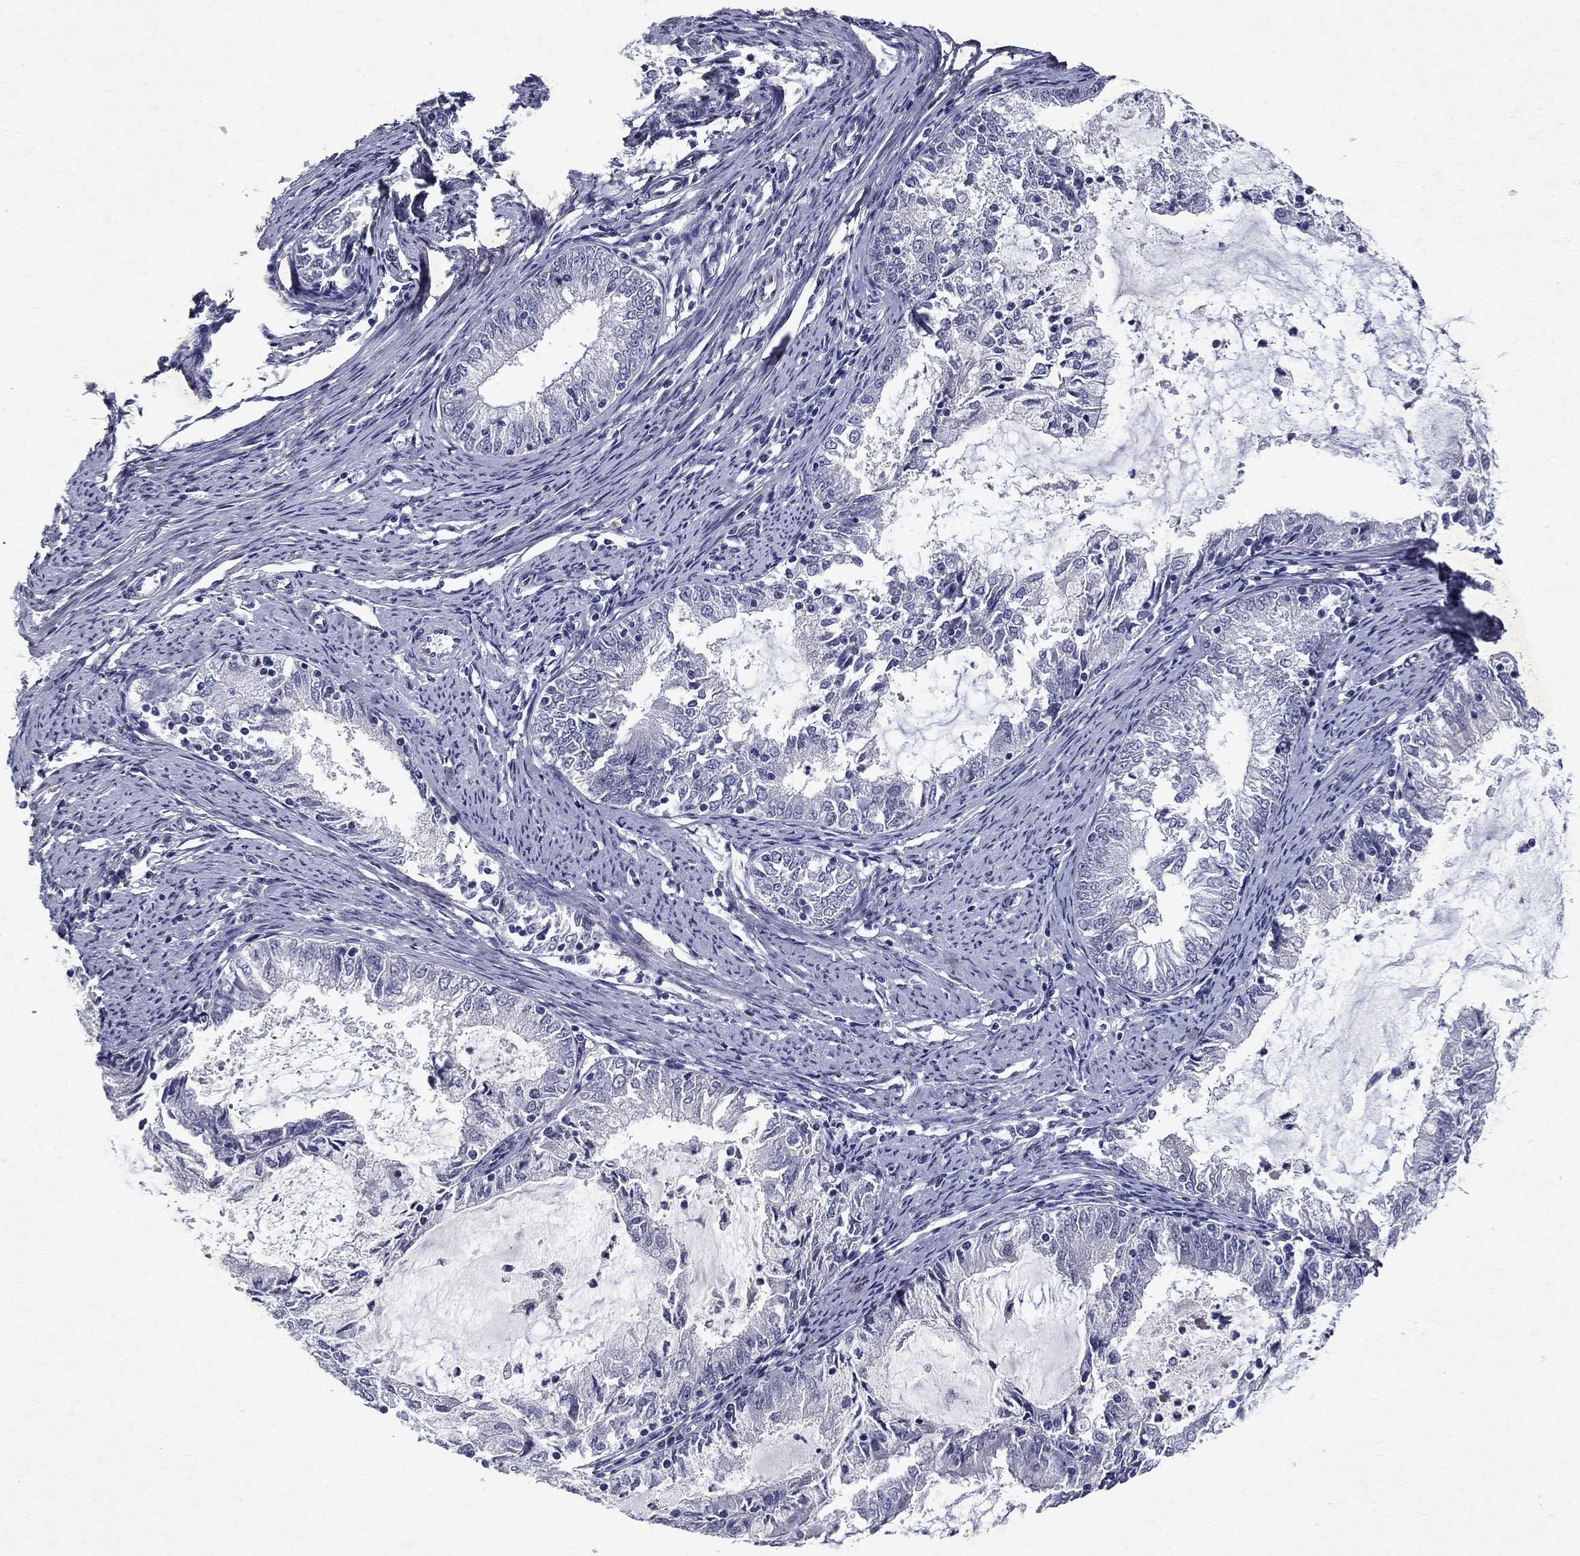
{"staining": {"intensity": "negative", "quantity": "none", "location": "none"}, "tissue": "endometrial cancer", "cell_type": "Tumor cells", "image_type": "cancer", "snomed": [{"axis": "morphology", "description": "Adenocarcinoma, NOS"}, {"axis": "topography", "description": "Endometrium"}], "caption": "This is an immunohistochemistry photomicrograph of human endometrial cancer. There is no expression in tumor cells.", "gene": "RBFOX1", "patient": {"sex": "female", "age": 57}}